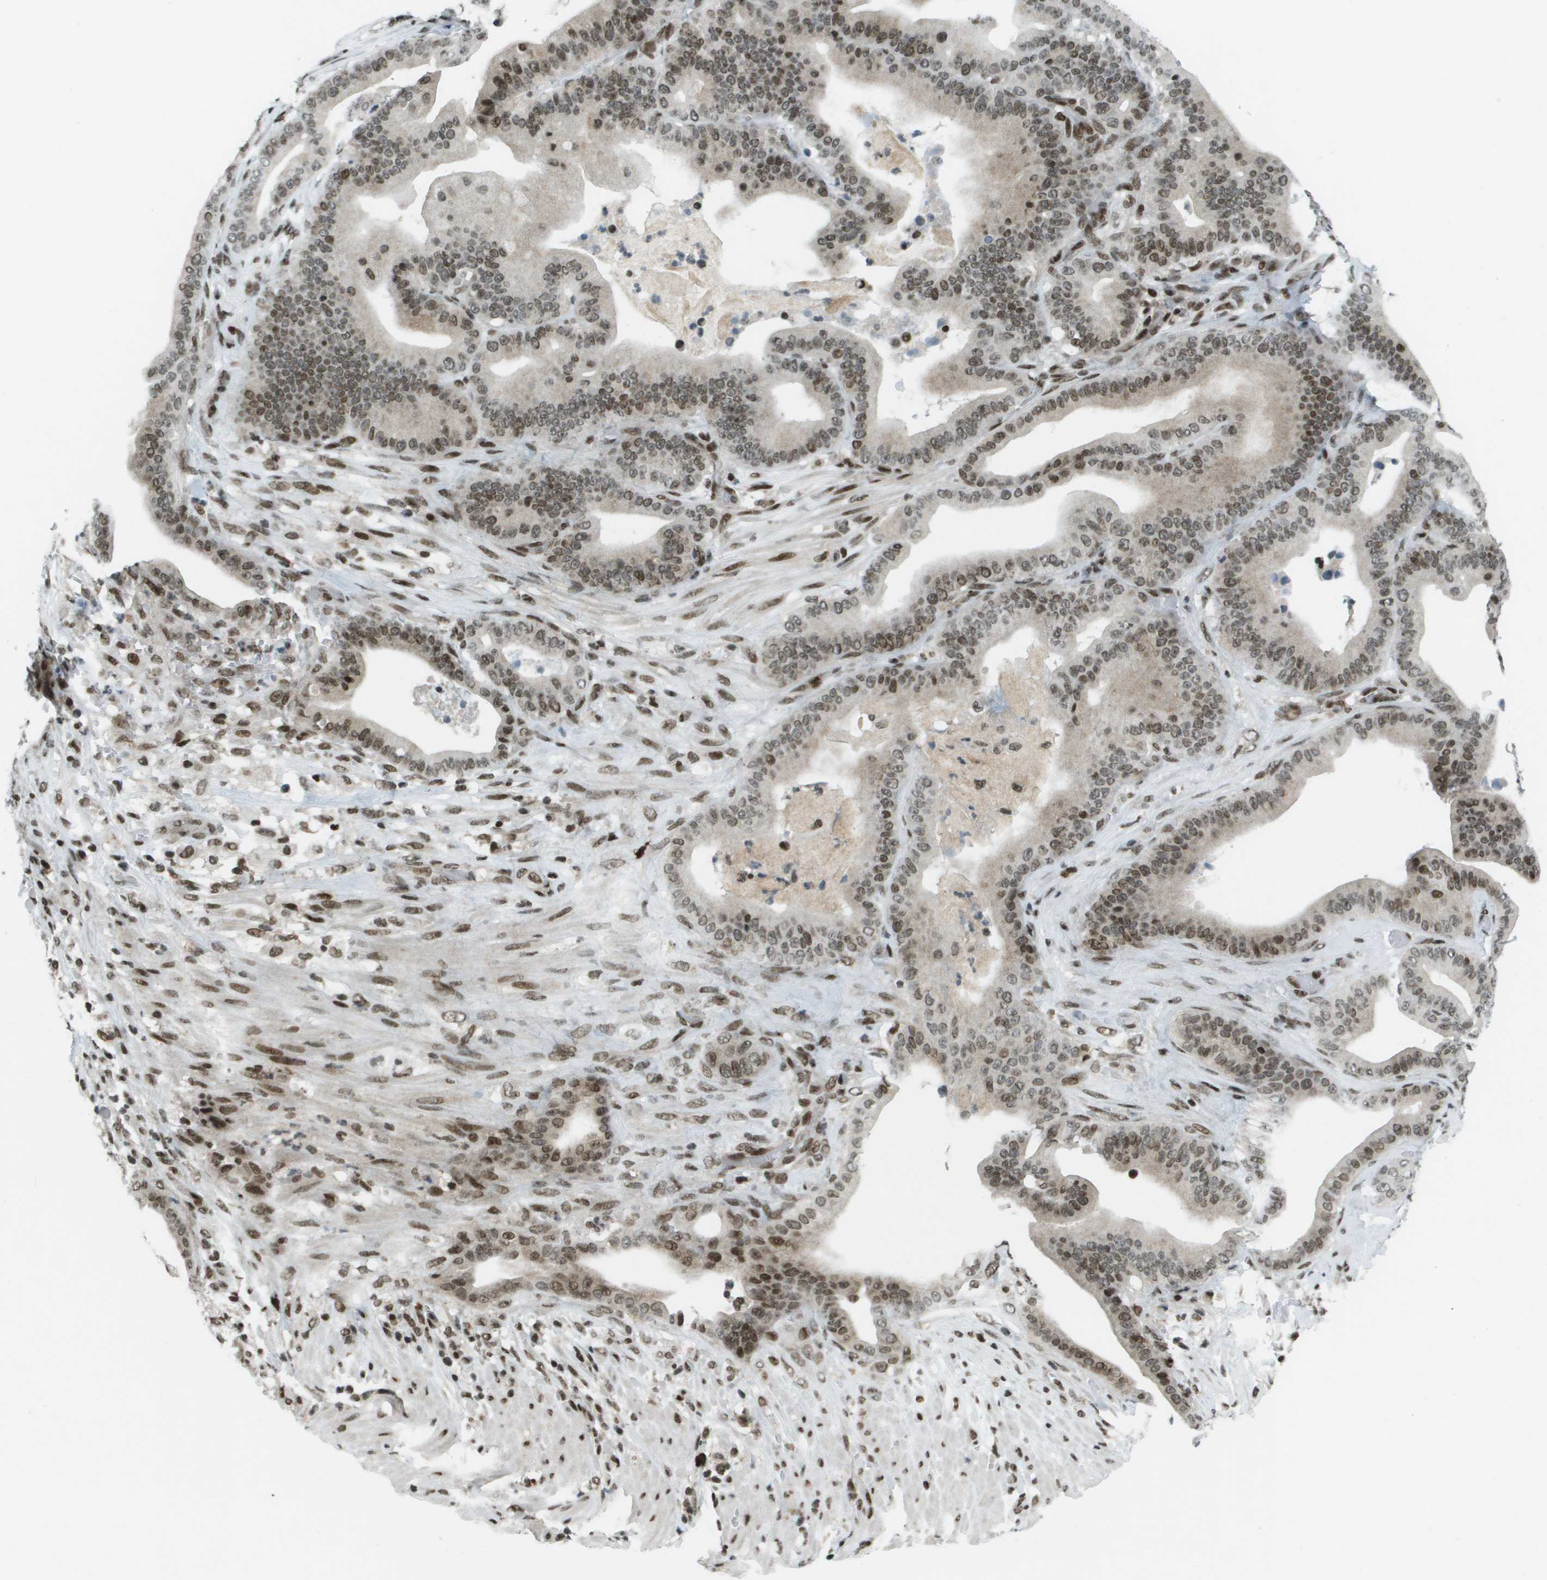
{"staining": {"intensity": "moderate", "quantity": ">75%", "location": "nuclear"}, "tissue": "pancreatic cancer", "cell_type": "Tumor cells", "image_type": "cancer", "snomed": [{"axis": "morphology", "description": "Adenocarcinoma, NOS"}, {"axis": "topography", "description": "Pancreas"}], "caption": "This photomicrograph displays adenocarcinoma (pancreatic) stained with immunohistochemistry to label a protein in brown. The nuclear of tumor cells show moderate positivity for the protein. Nuclei are counter-stained blue.", "gene": "IRF7", "patient": {"sex": "male", "age": 63}}